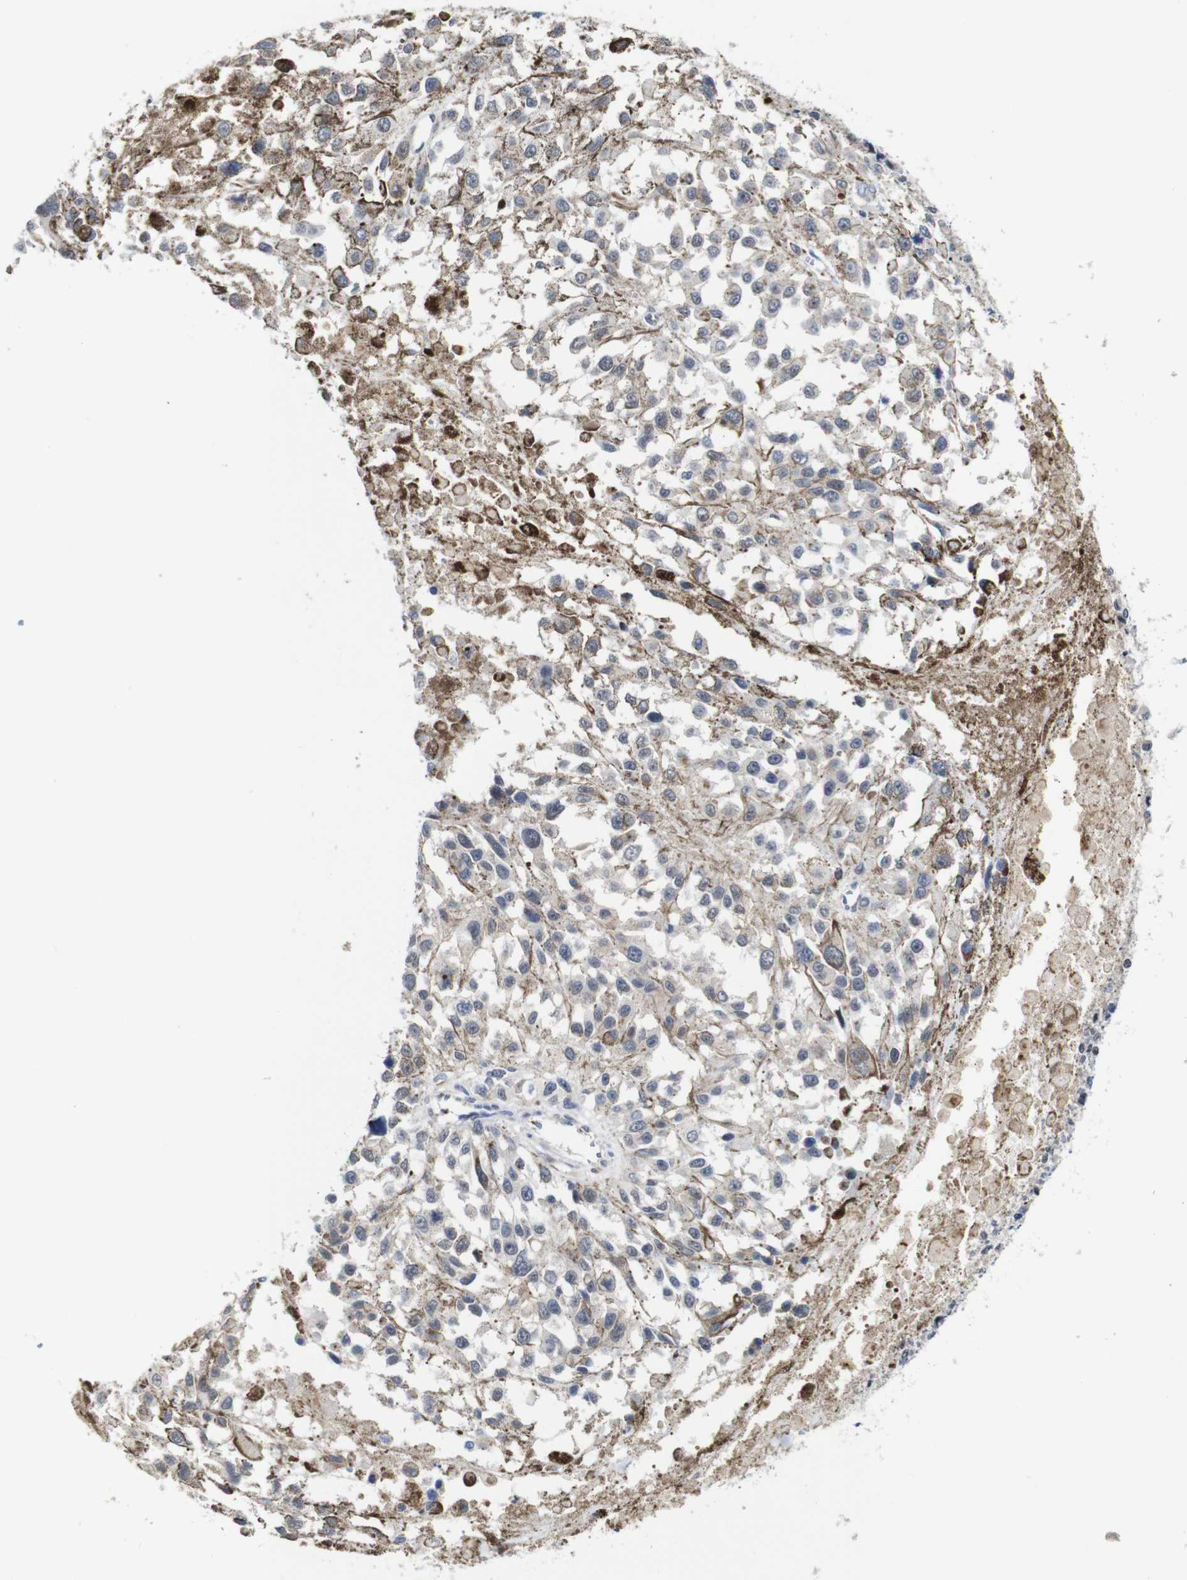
{"staining": {"intensity": "weak", "quantity": "<25%", "location": "cytoplasmic/membranous"}, "tissue": "melanoma", "cell_type": "Tumor cells", "image_type": "cancer", "snomed": [{"axis": "morphology", "description": "Malignant melanoma, Metastatic site"}, {"axis": "topography", "description": "Lymph node"}], "caption": "Immunohistochemistry of human melanoma demonstrates no expression in tumor cells. (DAB immunohistochemistry (IHC) visualized using brightfield microscopy, high magnification).", "gene": "FURIN", "patient": {"sex": "male", "age": 59}}